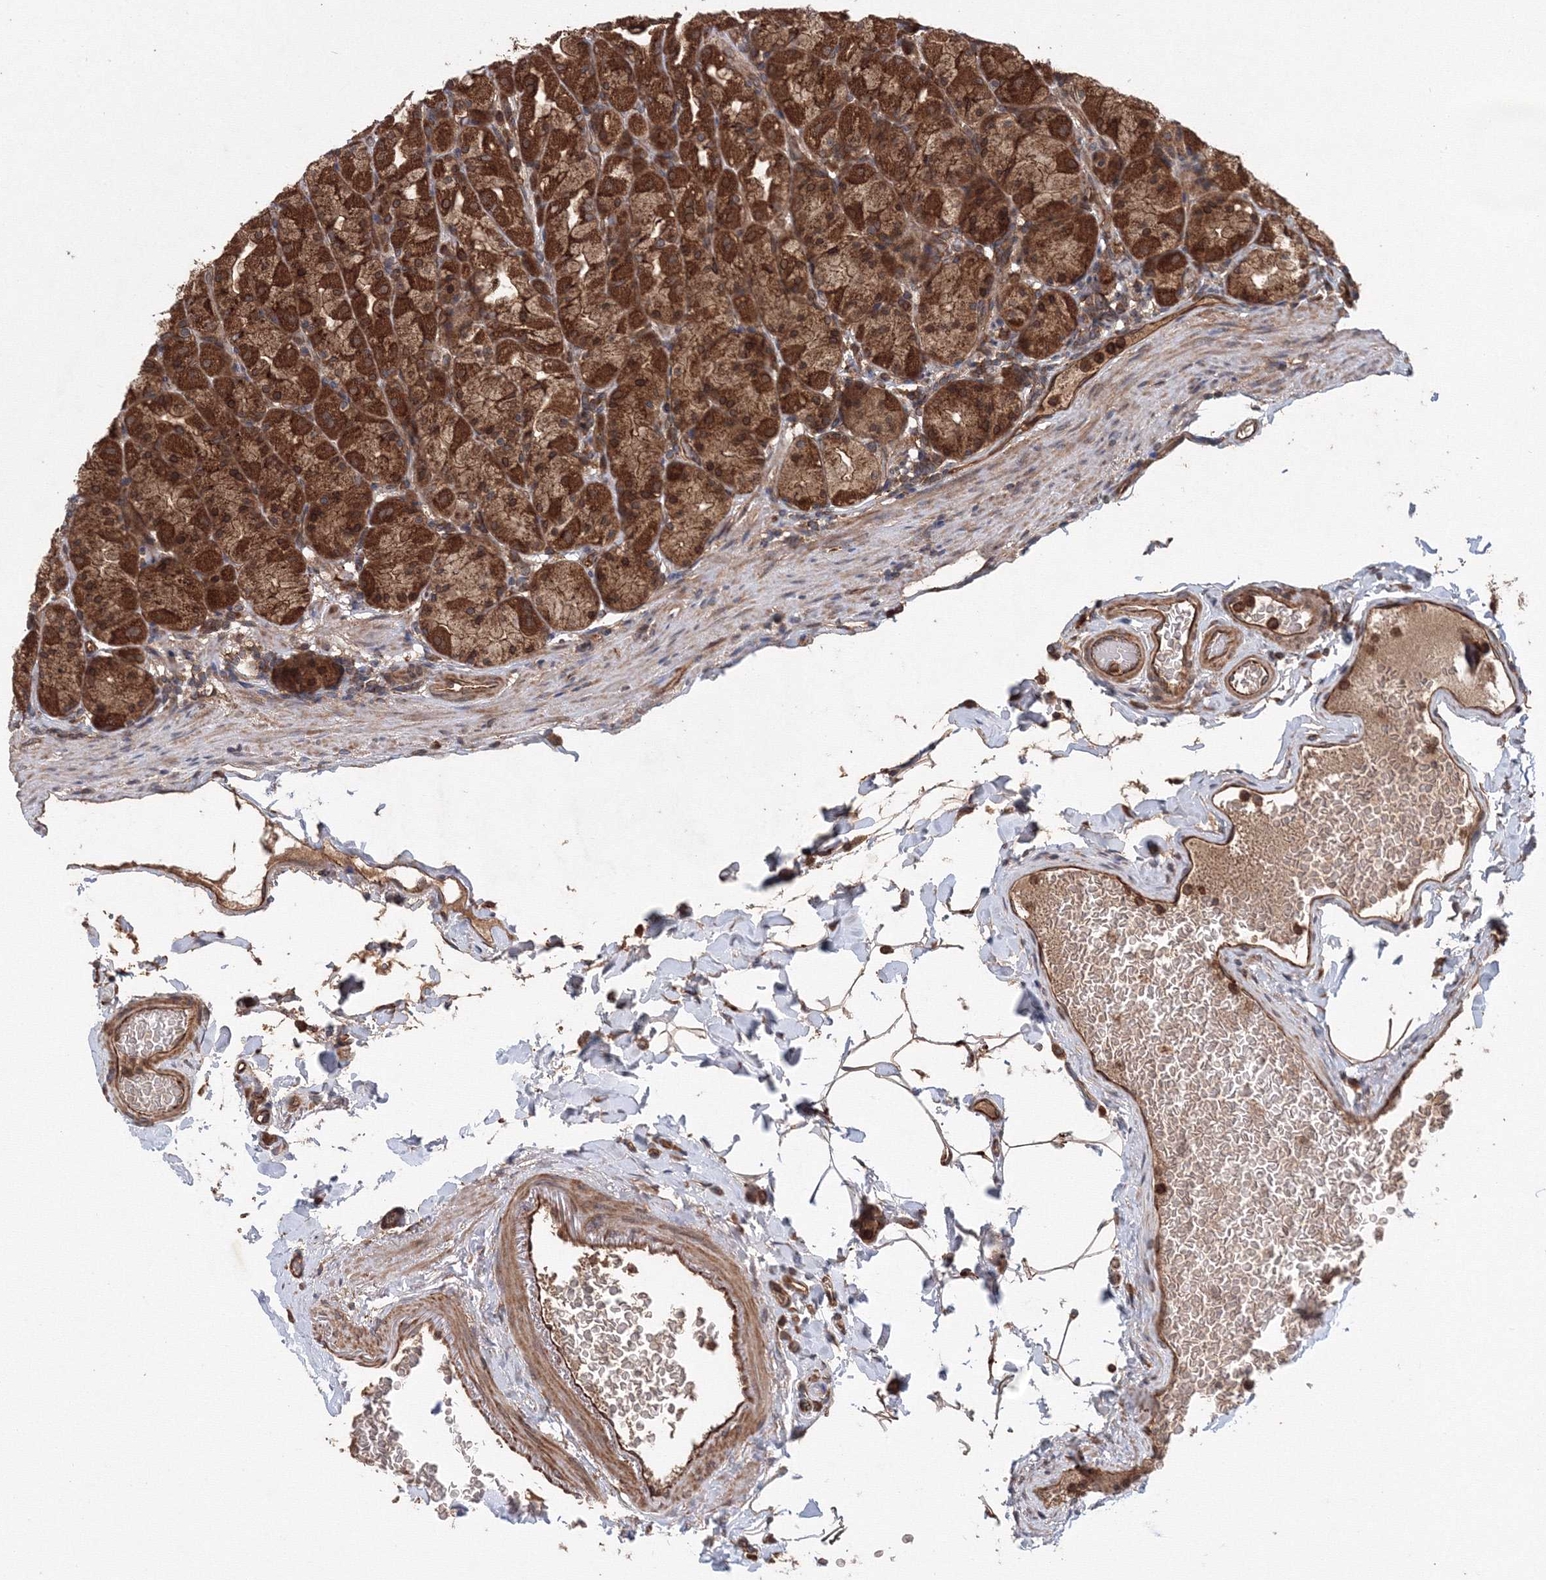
{"staining": {"intensity": "strong", "quantity": ">75%", "location": "cytoplasmic/membranous,nuclear"}, "tissue": "stomach", "cell_type": "Glandular cells", "image_type": "normal", "snomed": [{"axis": "morphology", "description": "Normal tissue, NOS"}, {"axis": "topography", "description": "Stomach, upper"}], "caption": "Immunohistochemistry of unremarkable stomach shows high levels of strong cytoplasmic/membranous,nuclear staining in about >75% of glandular cells. (DAB (3,3'-diaminobenzidine) IHC with brightfield microscopy, high magnification).", "gene": "ATG3", "patient": {"sex": "male", "age": 68}}